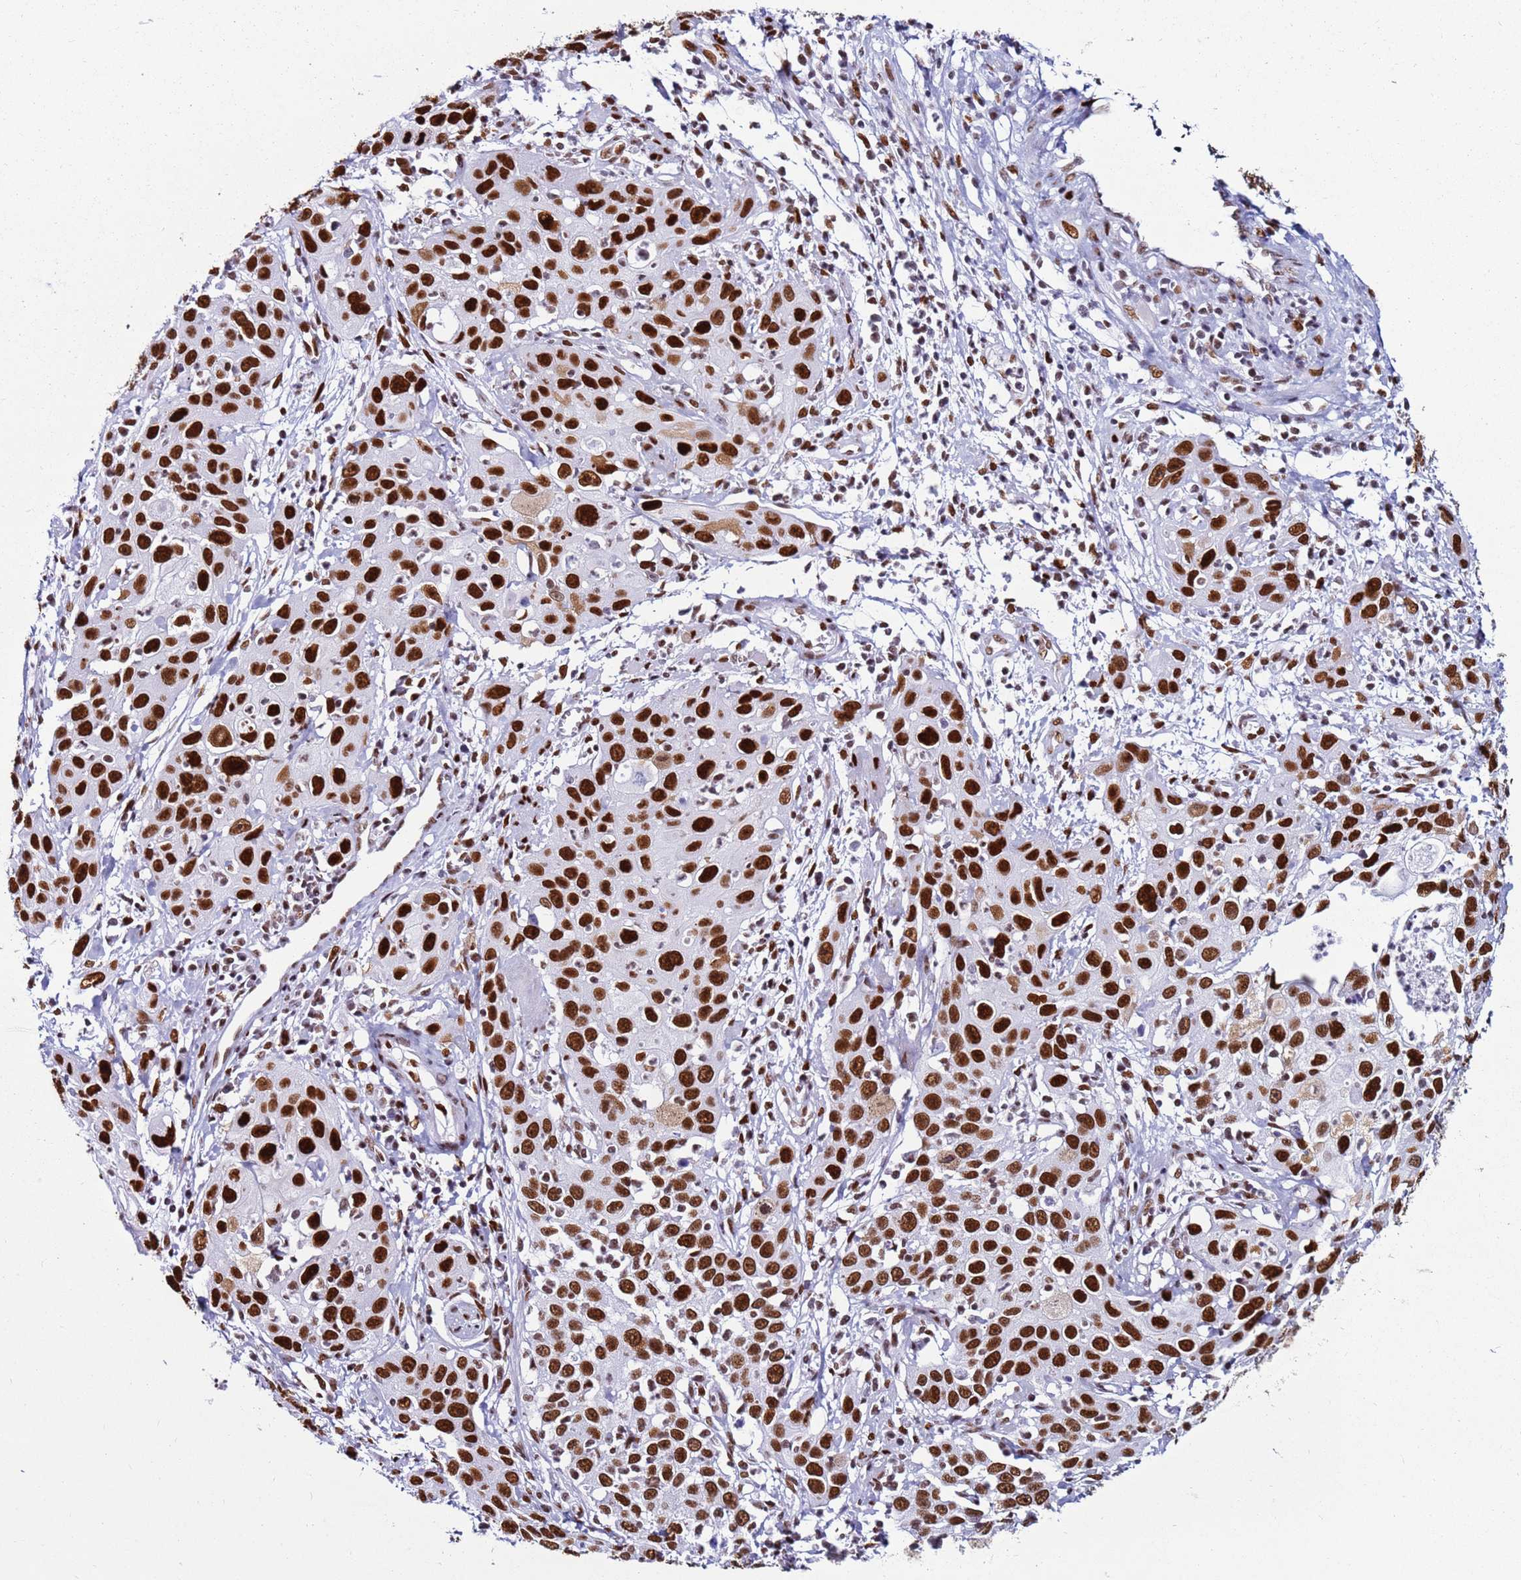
{"staining": {"intensity": "strong", "quantity": ">75%", "location": "nuclear"}, "tissue": "cervical cancer", "cell_type": "Tumor cells", "image_type": "cancer", "snomed": [{"axis": "morphology", "description": "Squamous cell carcinoma, NOS"}, {"axis": "topography", "description": "Cervix"}], "caption": "Cervical cancer (squamous cell carcinoma) tissue shows strong nuclear positivity in about >75% of tumor cells, visualized by immunohistochemistry. The protein of interest is shown in brown color, while the nuclei are stained blue.", "gene": "KPNA4", "patient": {"sex": "female", "age": 36}}